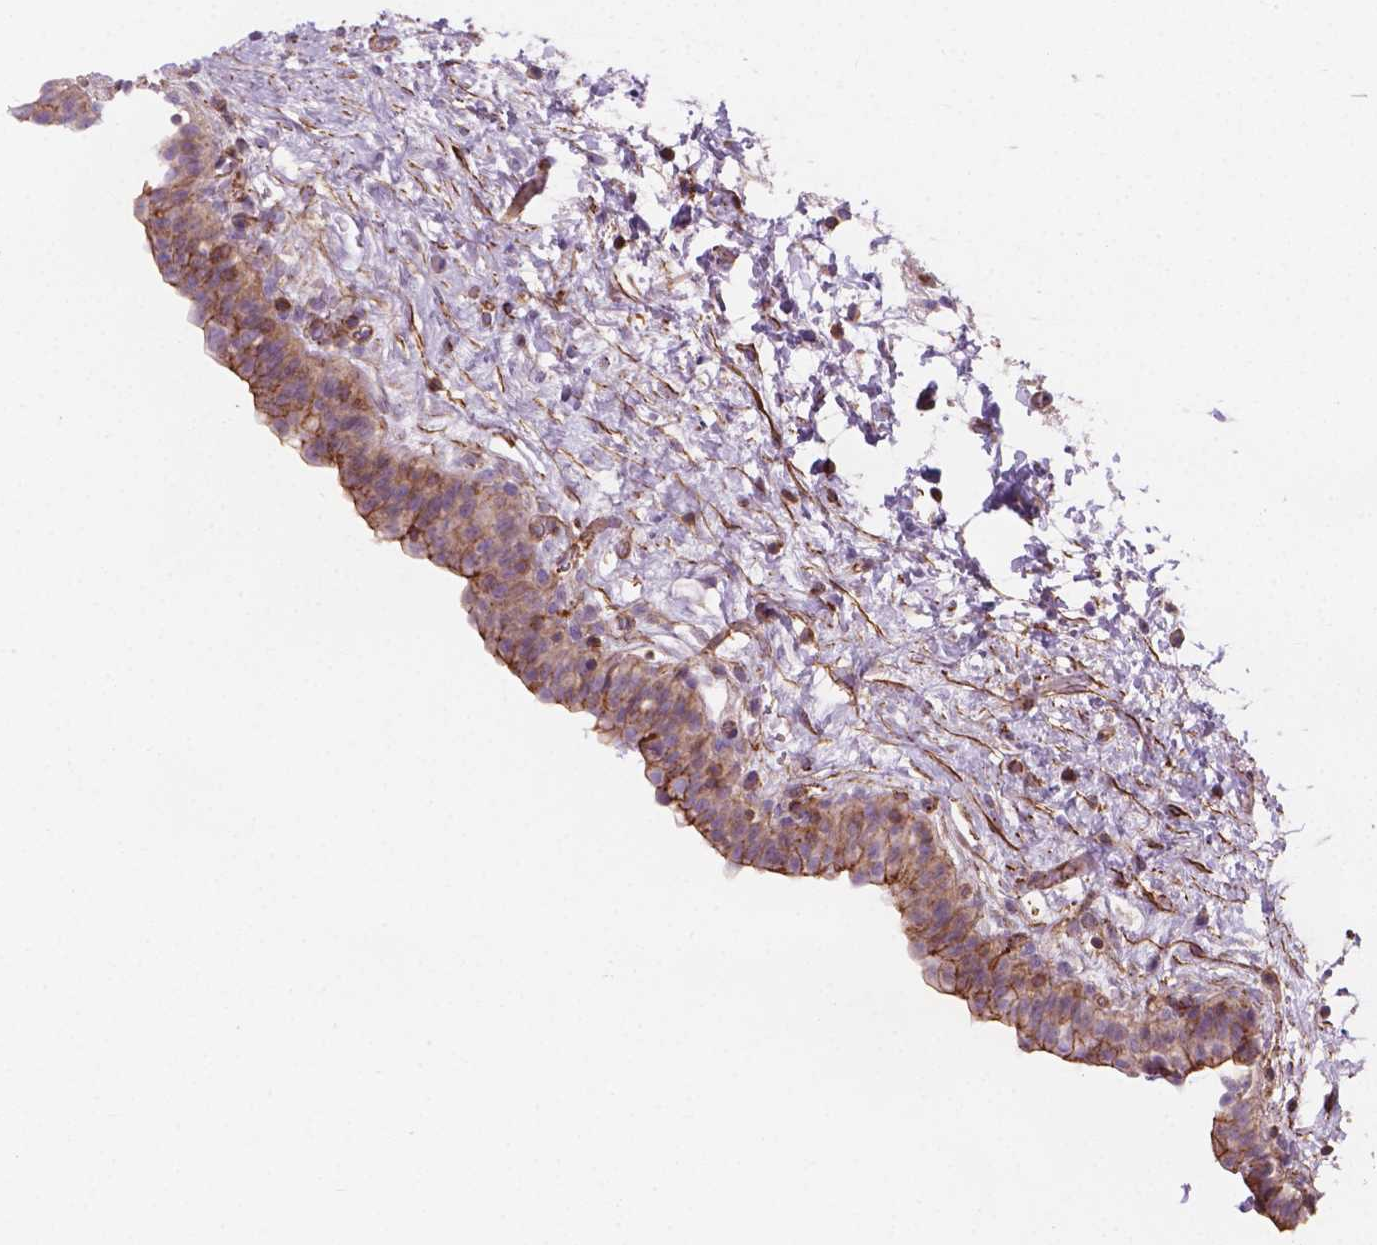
{"staining": {"intensity": "moderate", "quantity": "25%-75%", "location": "cytoplasmic/membranous"}, "tissue": "urinary bladder", "cell_type": "Urothelial cells", "image_type": "normal", "snomed": [{"axis": "morphology", "description": "Normal tissue, NOS"}, {"axis": "topography", "description": "Urinary bladder"}], "caption": "Immunohistochemistry (IHC) histopathology image of benign urinary bladder stained for a protein (brown), which displays medium levels of moderate cytoplasmic/membranous positivity in about 25%-75% of urothelial cells.", "gene": "PATJ", "patient": {"sex": "male", "age": 69}}